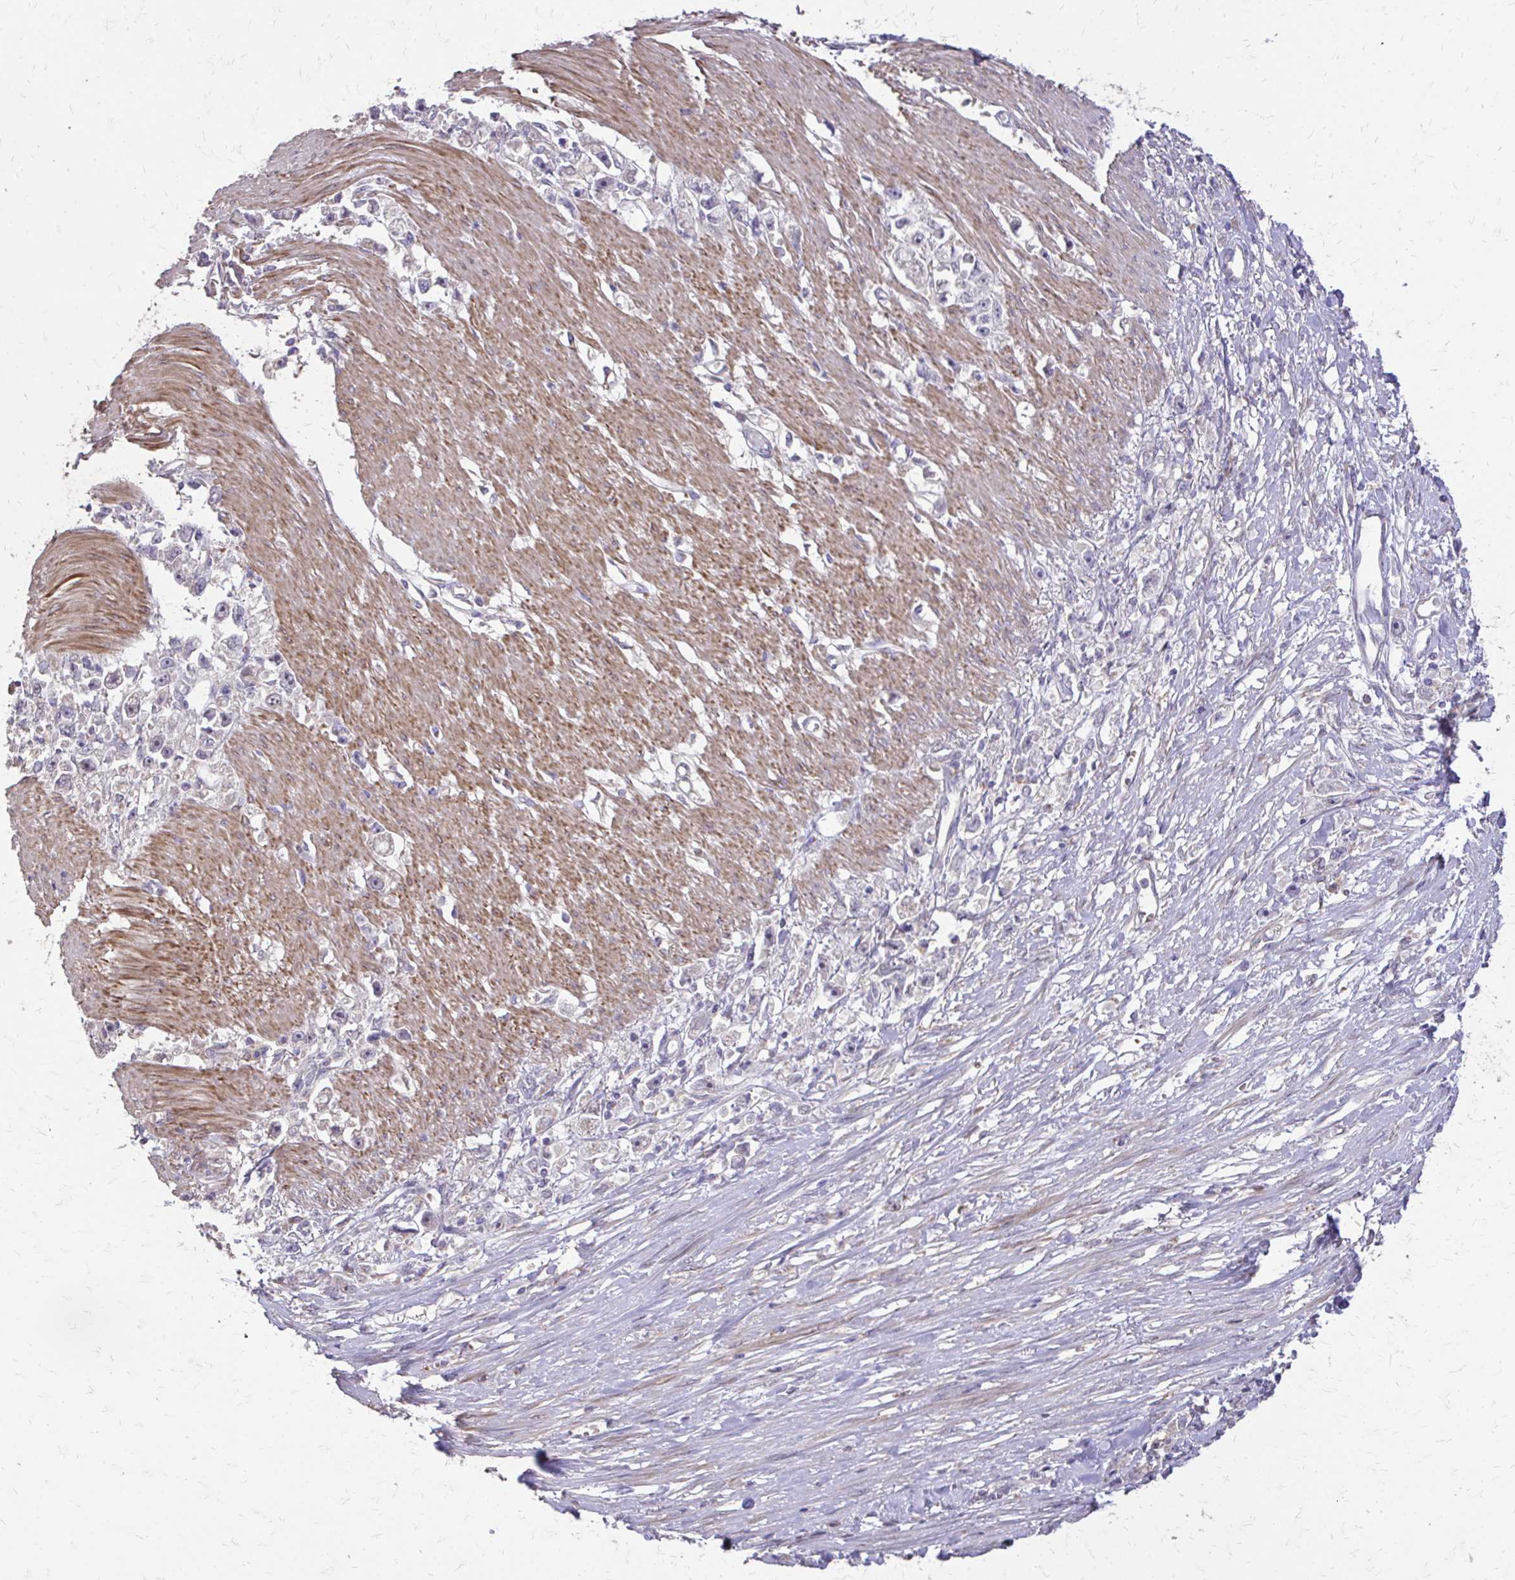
{"staining": {"intensity": "negative", "quantity": "none", "location": "none"}, "tissue": "stomach cancer", "cell_type": "Tumor cells", "image_type": "cancer", "snomed": [{"axis": "morphology", "description": "Adenocarcinoma, NOS"}, {"axis": "topography", "description": "Stomach"}], "caption": "Stomach adenocarcinoma was stained to show a protein in brown. There is no significant staining in tumor cells.", "gene": "MYORG", "patient": {"sex": "female", "age": 59}}